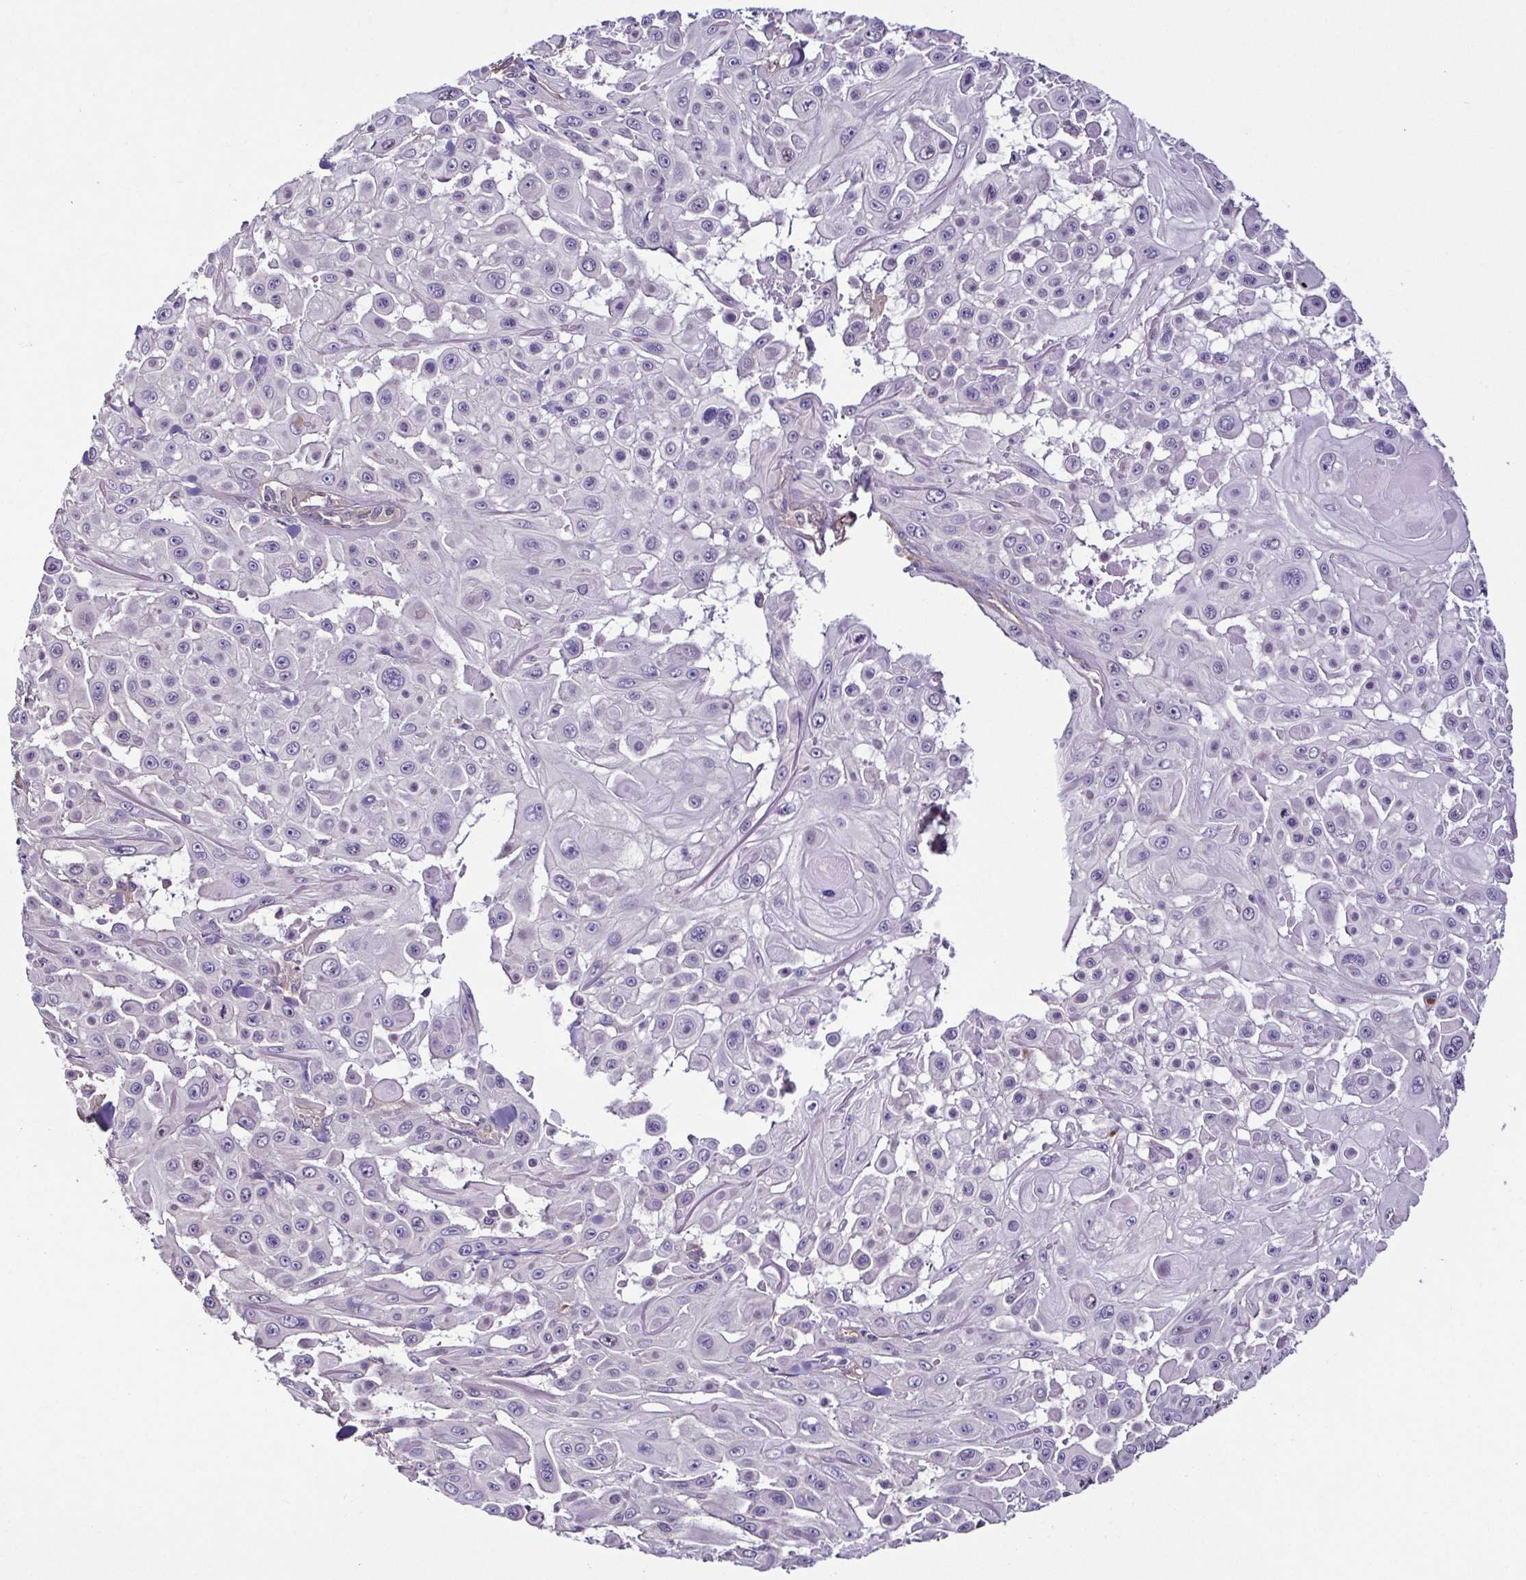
{"staining": {"intensity": "negative", "quantity": "none", "location": "none"}, "tissue": "skin cancer", "cell_type": "Tumor cells", "image_type": "cancer", "snomed": [{"axis": "morphology", "description": "Squamous cell carcinoma, NOS"}, {"axis": "topography", "description": "Skin"}], "caption": "DAB (3,3'-diaminobenzidine) immunohistochemical staining of human skin cancer reveals no significant expression in tumor cells.", "gene": "LMOD2", "patient": {"sex": "male", "age": 91}}